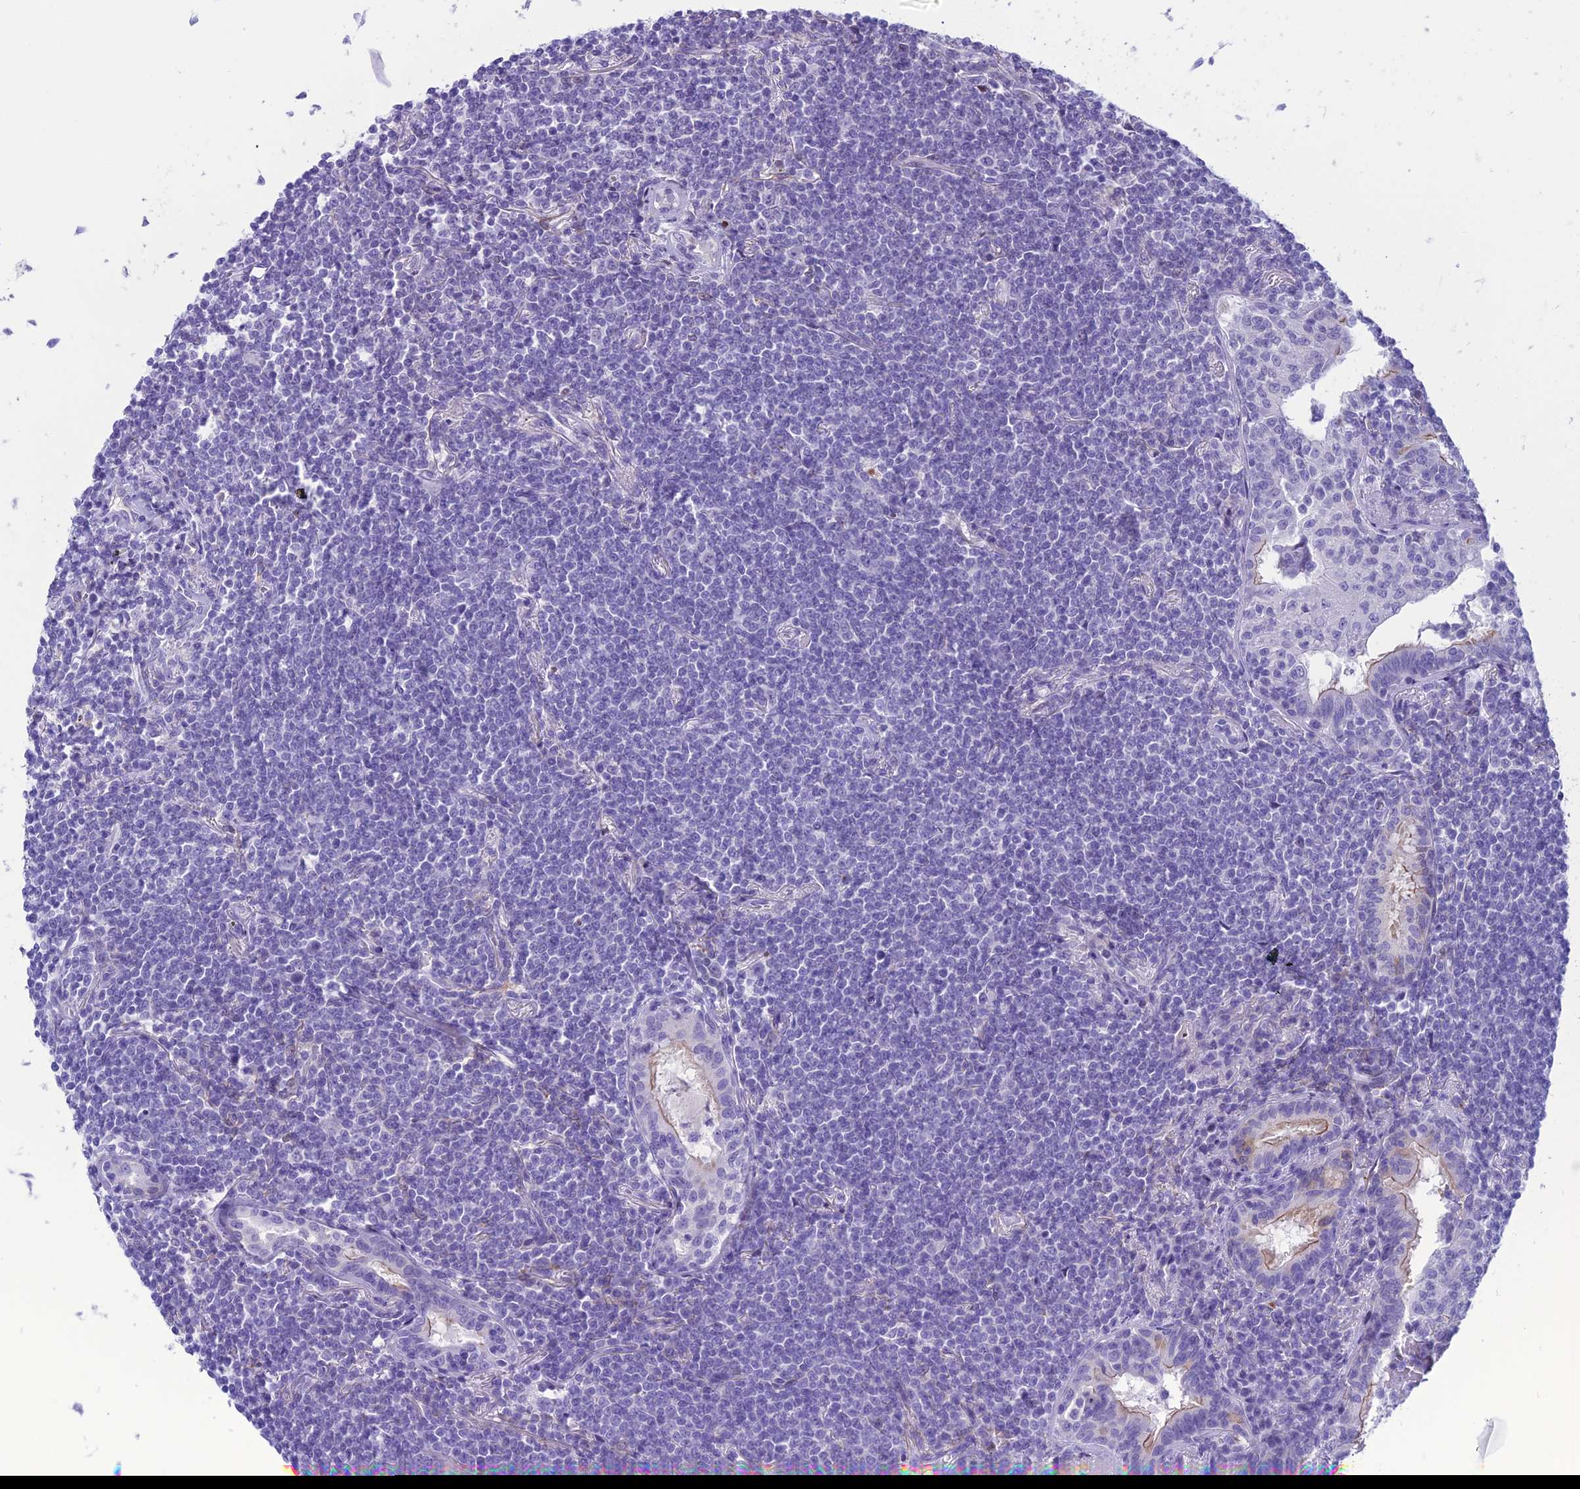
{"staining": {"intensity": "negative", "quantity": "none", "location": "none"}, "tissue": "lymphoma", "cell_type": "Tumor cells", "image_type": "cancer", "snomed": [{"axis": "morphology", "description": "Malignant lymphoma, non-Hodgkin's type, Low grade"}, {"axis": "topography", "description": "Lung"}], "caption": "A high-resolution histopathology image shows immunohistochemistry (IHC) staining of low-grade malignant lymphoma, non-Hodgkin's type, which shows no significant expression in tumor cells. (Immunohistochemistry, brightfield microscopy, high magnification).", "gene": "CC2D2A", "patient": {"sex": "female", "age": 71}}